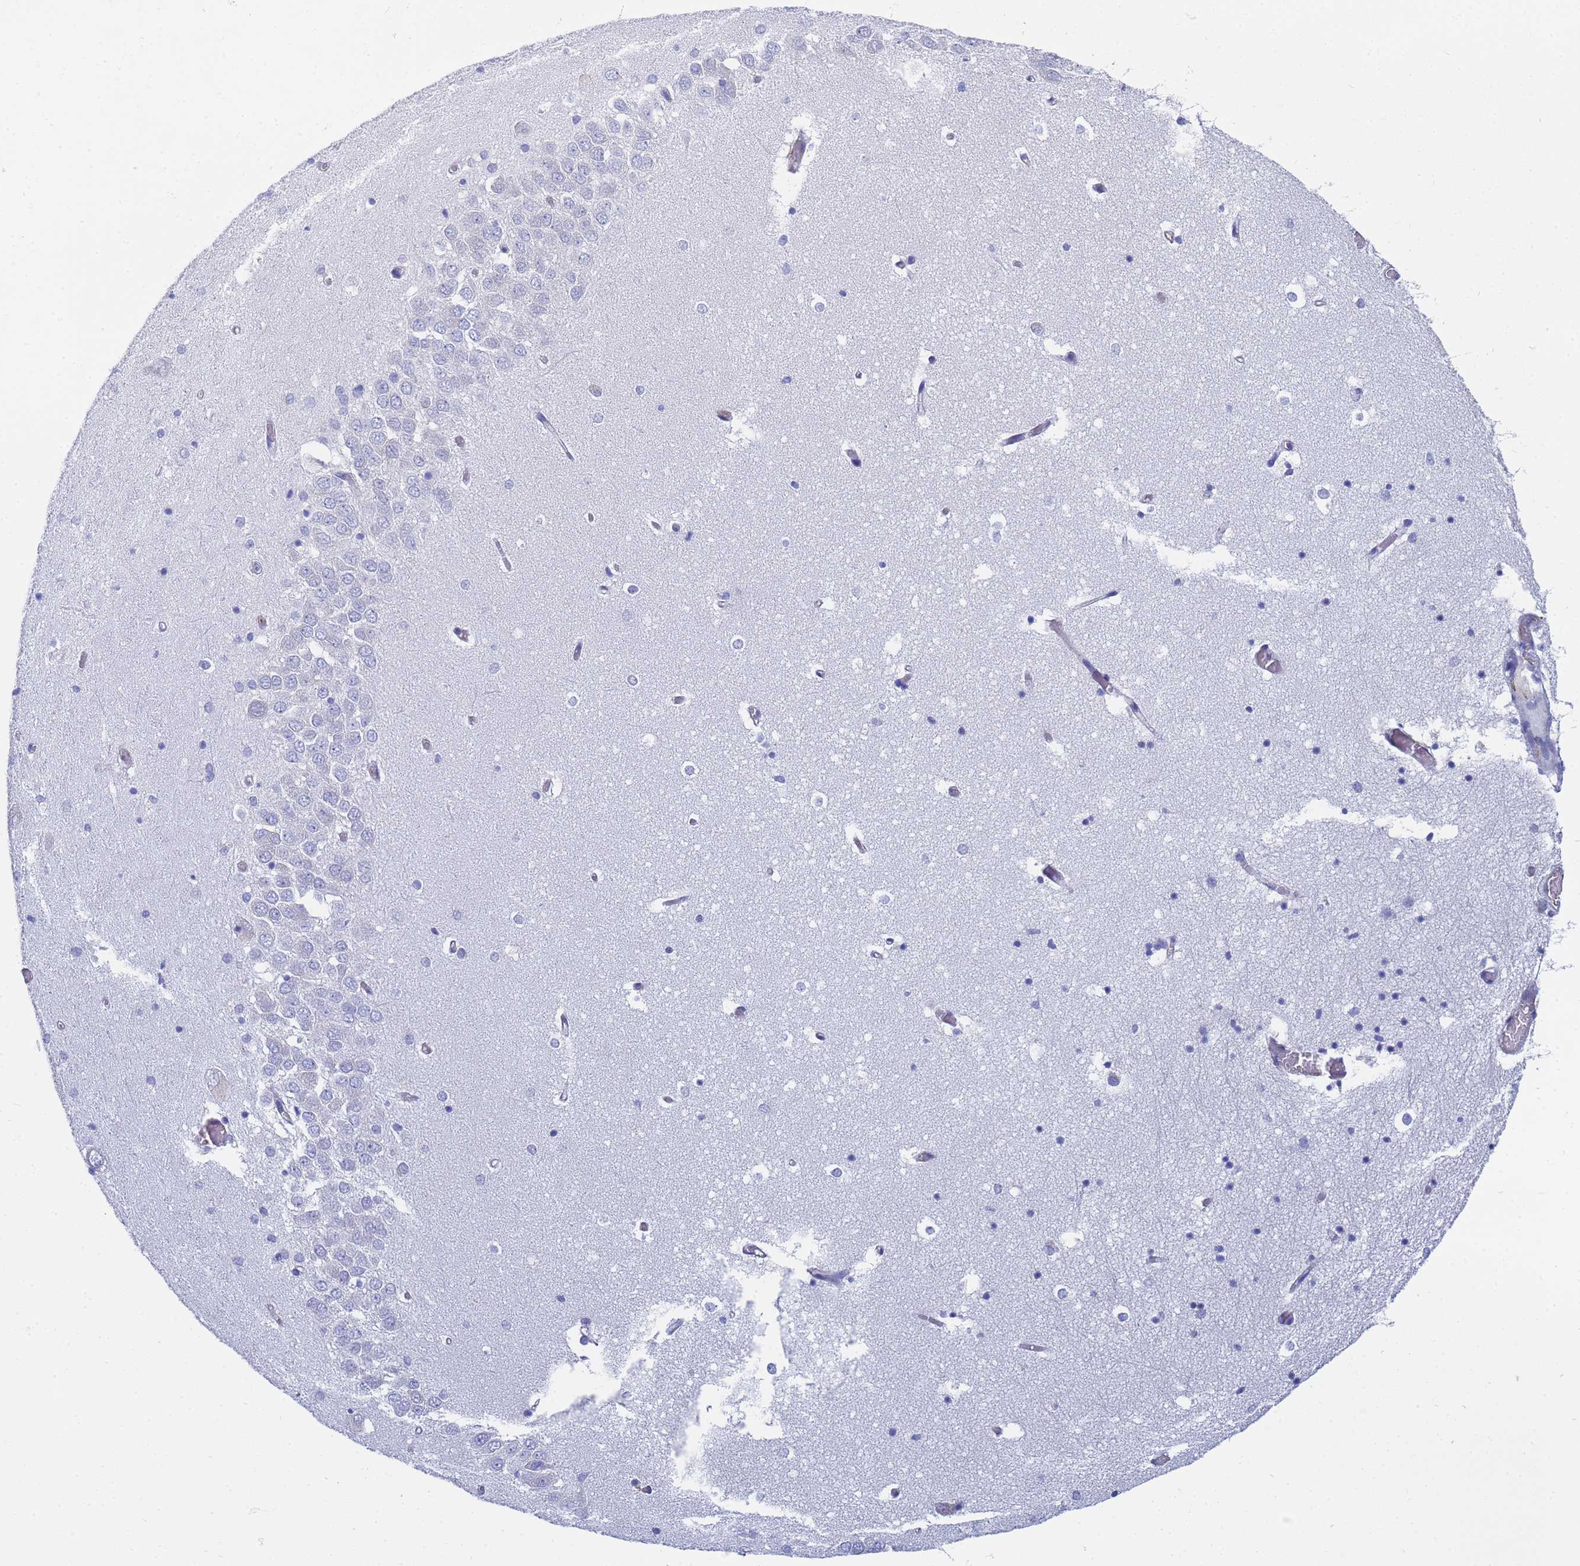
{"staining": {"intensity": "negative", "quantity": "none", "location": "none"}, "tissue": "hippocampus", "cell_type": "Glial cells", "image_type": "normal", "snomed": [{"axis": "morphology", "description": "Normal tissue, NOS"}, {"axis": "topography", "description": "Hippocampus"}], "caption": "Immunohistochemistry photomicrograph of normal hippocampus: hippocampus stained with DAB (3,3'-diaminobenzidine) displays no significant protein positivity in glial cells.", "gene": "TM4SF4", "patient": {"sex": "male", "age": 70}}